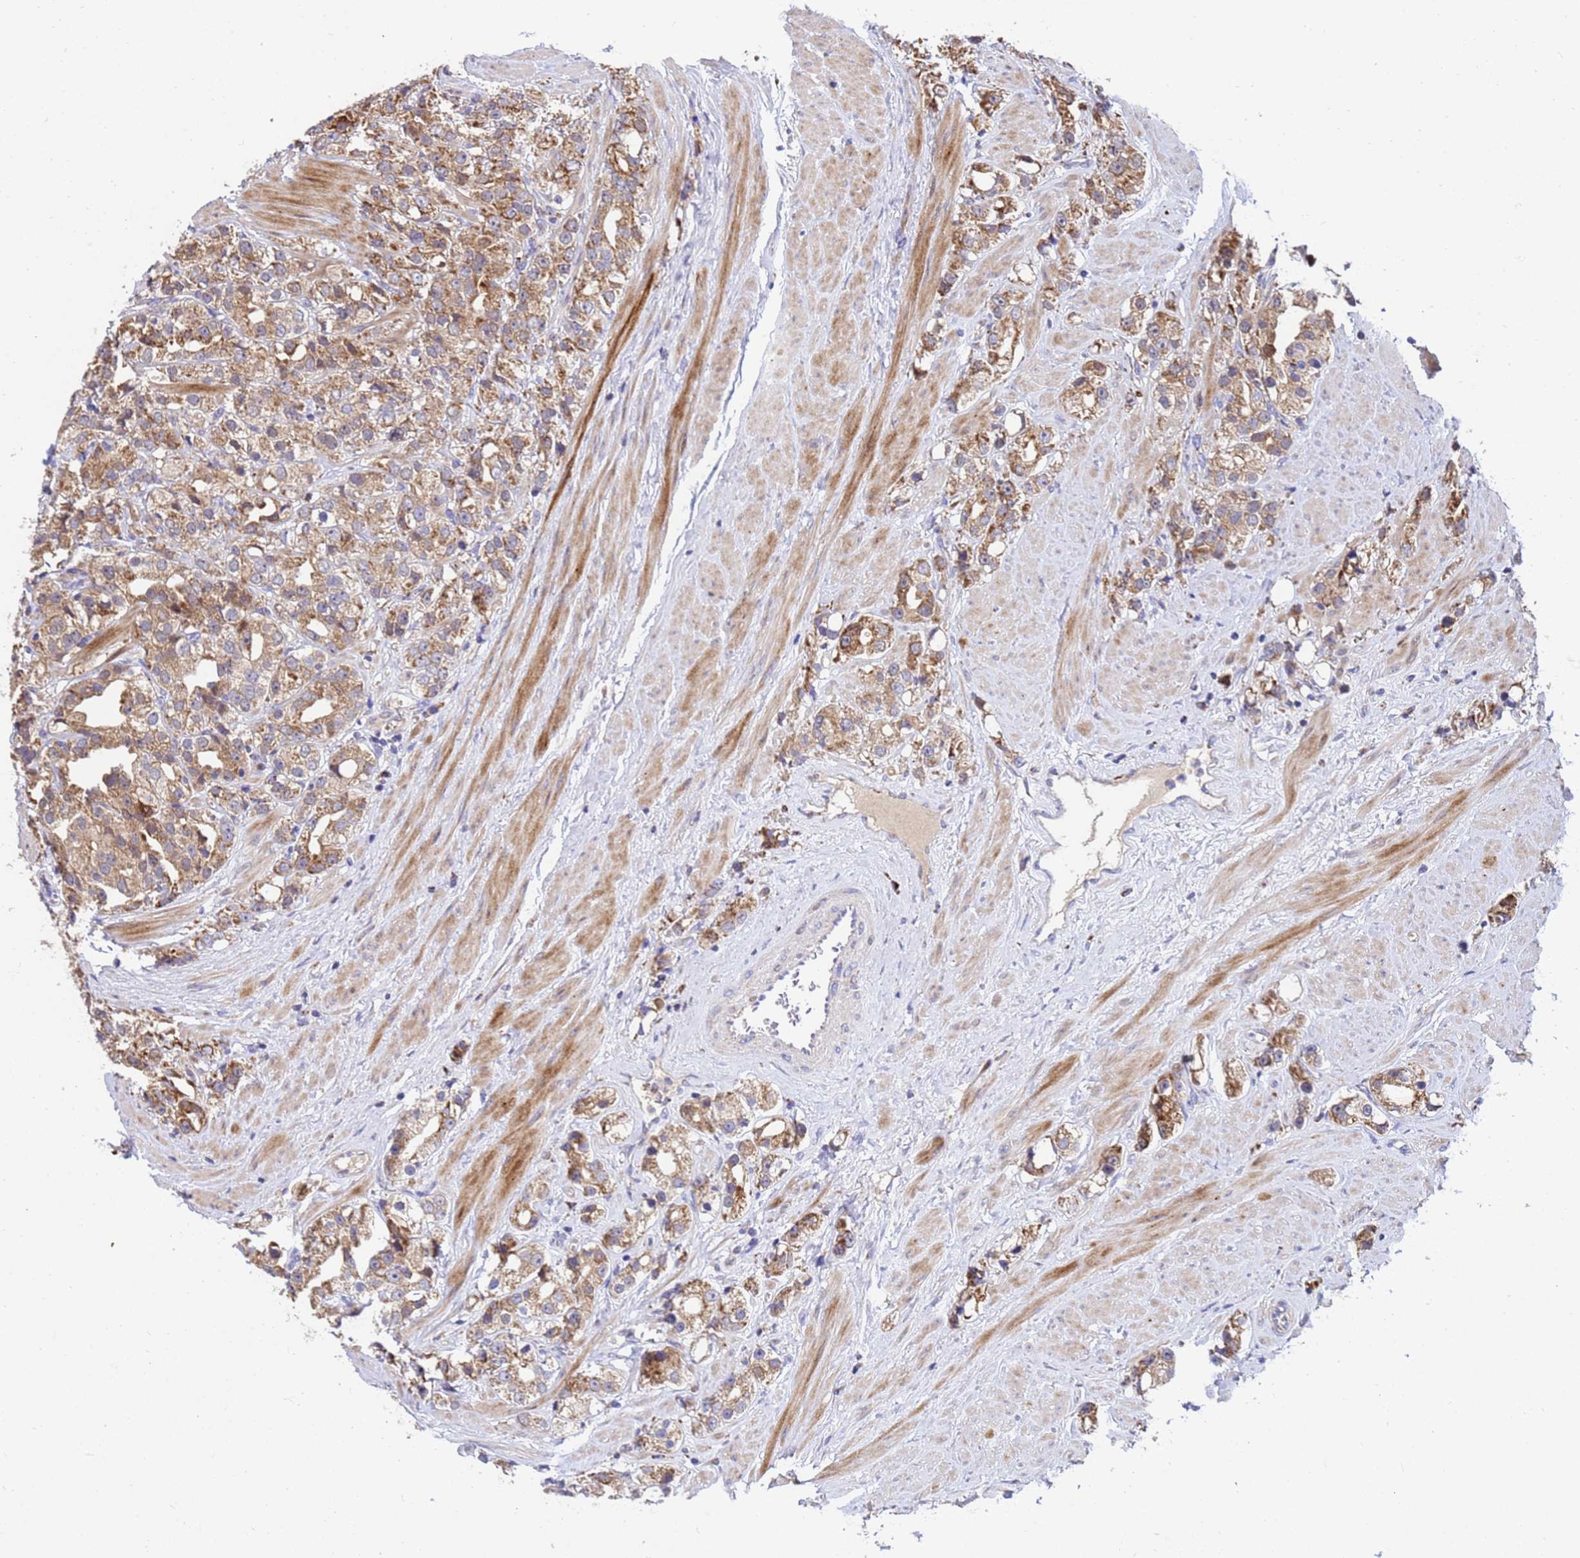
{"staining": {"intensity": "moderate", "quantity": ">75%", "location": "cytoplasmic/membranous"}, "tissue": "prostate cancer", "cell_type": "Tumor cells", "image_type": "cancer", "snomed": [{"axis": "morphology", "description": "Adenocarcinoma, NOS"}, {"axis": "topography", "description": "Prostate"}], "caption": "Protein staining by immunohistochemistry (IHC) displays moderate cytoplasmic/membranous expression in approximately >75% of tumor cells in prostate adenocarcinoma.", "gene": "TUBGCP3", "patient": {"sex": "male", "age": 79}}